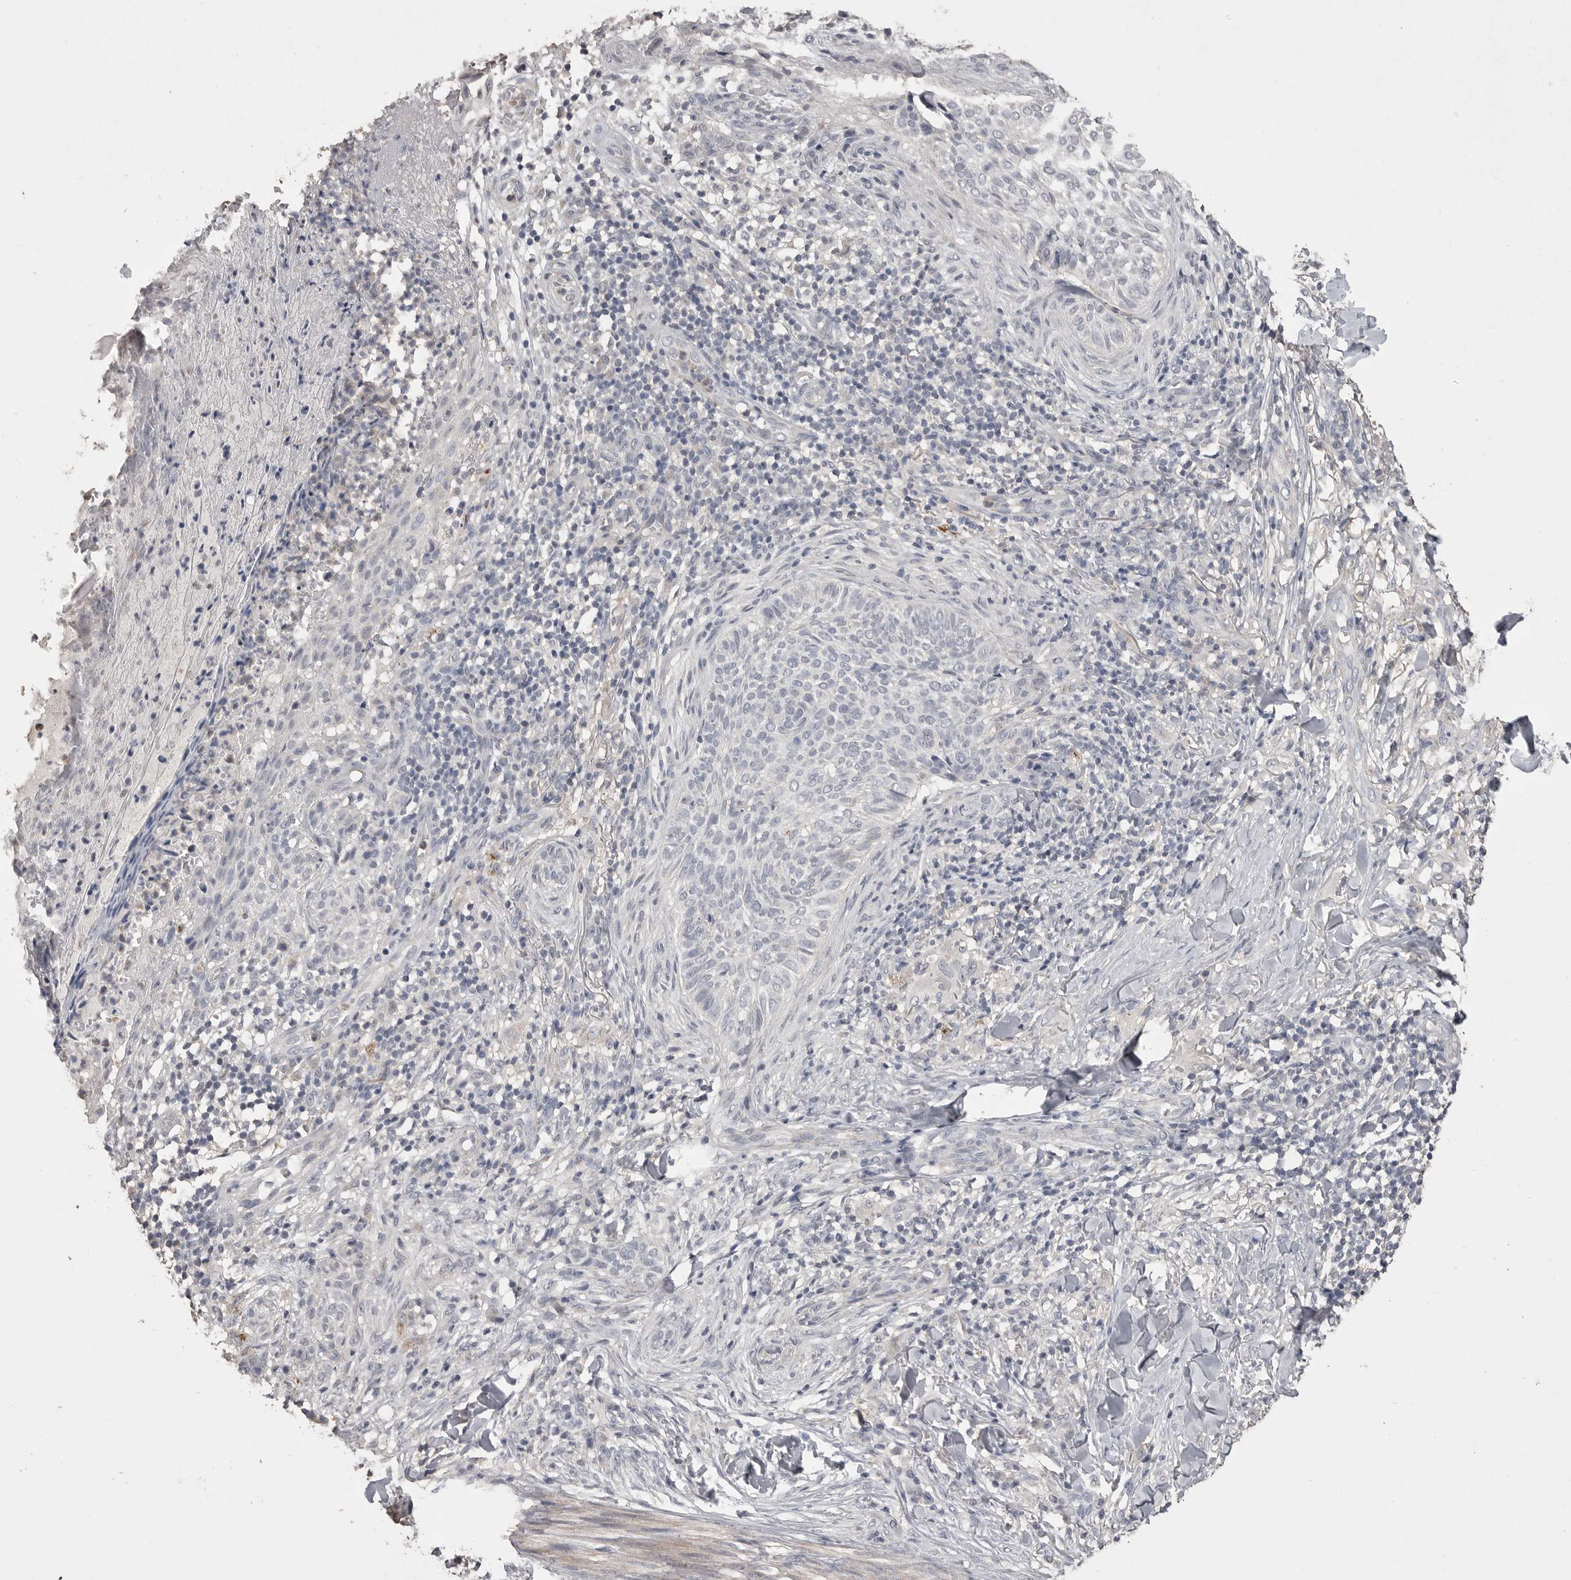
{"staining": {"intensity": "negative", "quantity": "none", "location": "none"}, "tissue": "skin cancer", "cell_type": "Tumor cells", "image_type": "cancer", "snomed": [{"axis": "morphology", "description": "Normal tissue, NOS"}, {"axis": "morphology", "description": "Basal cell carcinoma"}, {"axis": "topography", "description": "Skin"}], "caption": "Immunohistochemistry photomicrograph of neoplastic tissue: human skin cancer stained with DAB displays no significant protein expression in tumor cells.", "gene": "MMP7", "patient": {"sex": "male", "age": 67}}